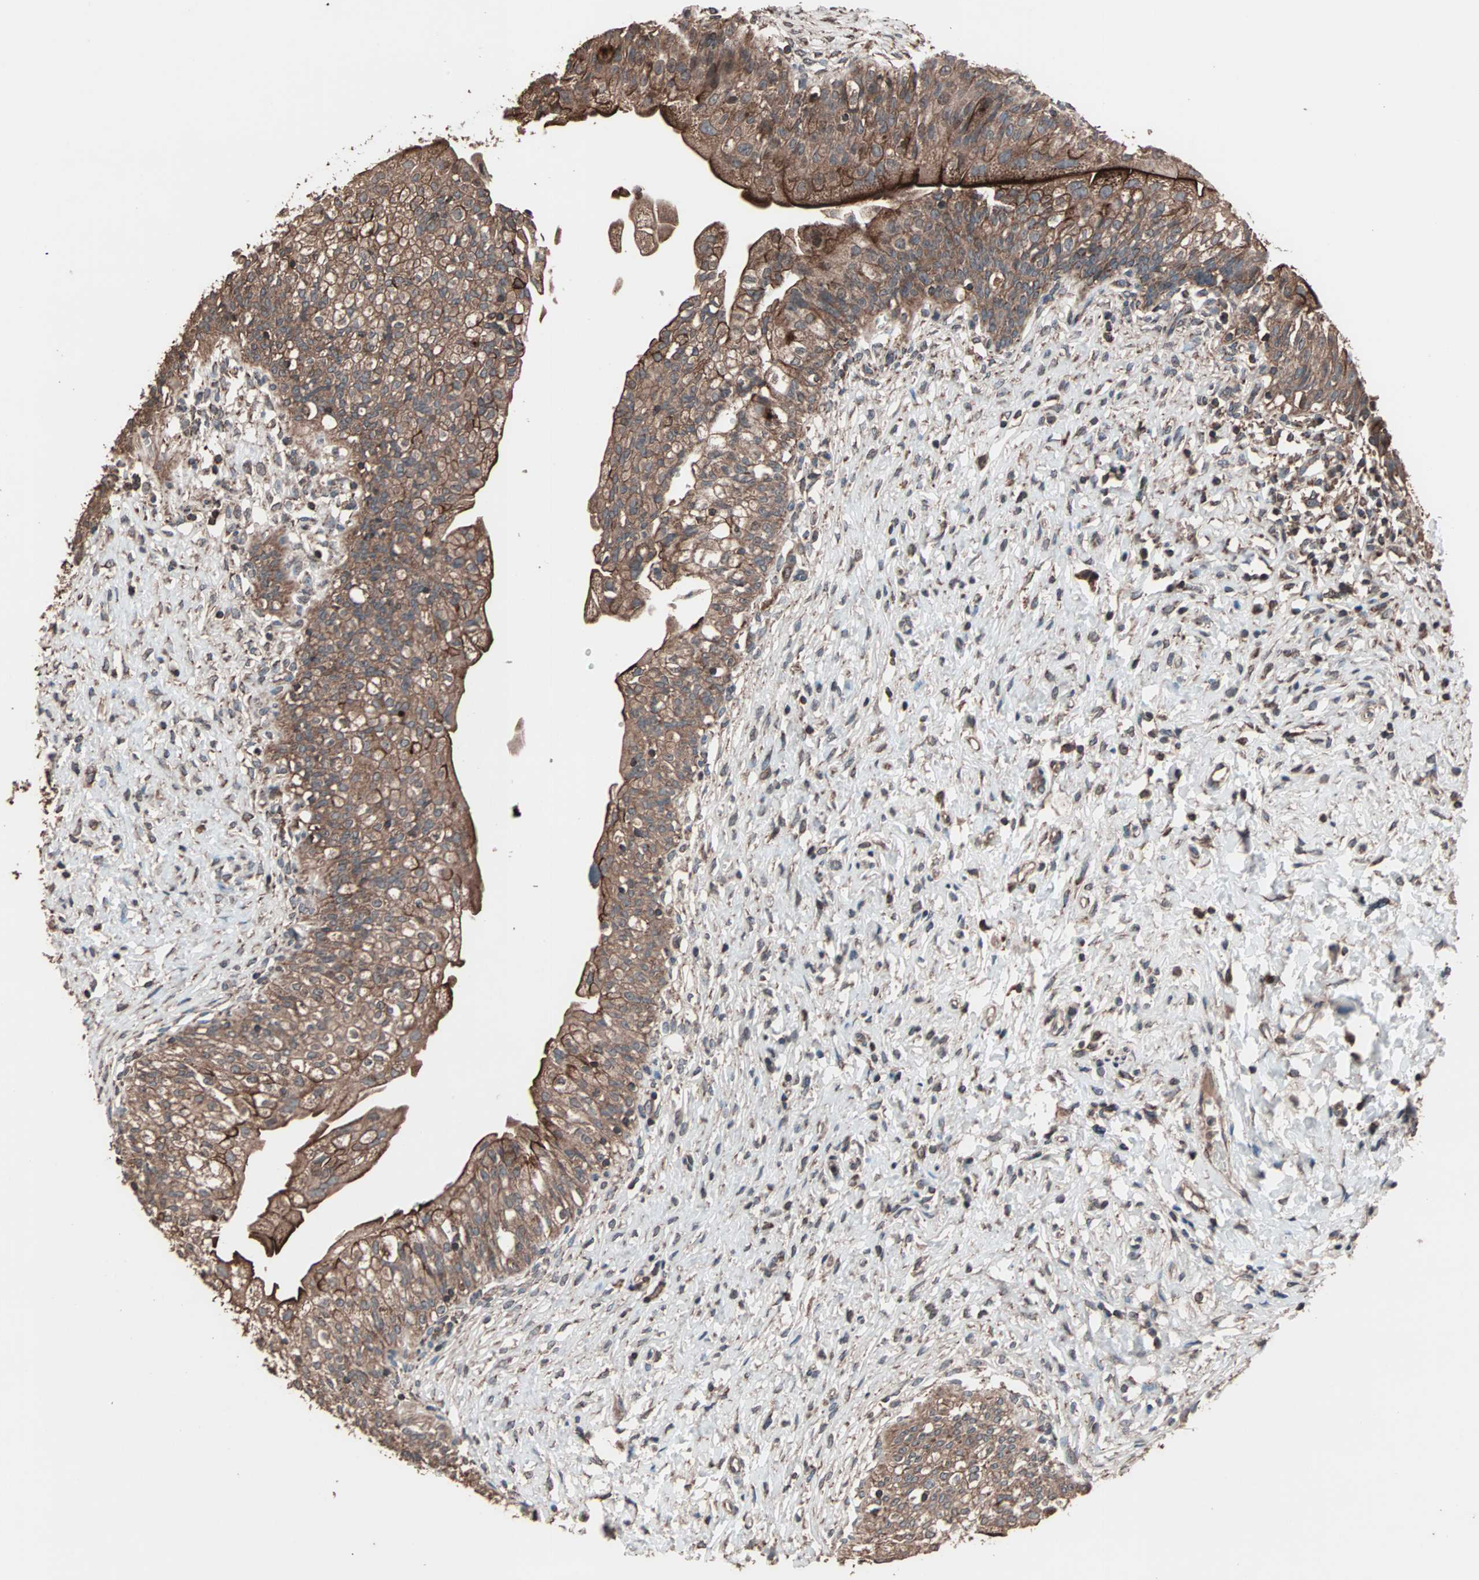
{"staining": {"intensity": "strong", "quantity": ">75%", "location": "cytoplasmic/membranous"}, "tissue": "urinary bladder", "cell_type": "Urothelial cells", "image_type": "normal", "snomed": [{"axis": "morphology", "description": "Normal tissue, NOS"}, {"axis": "morphology", "description": "Inflammation, NOS"}, {"axis": "topography", "description": "Urinary bladder"}], "caption": "A histopathology image of urinary bladder stained for a protein shows strong cytoplasmic/membranous brown staining in urothelial cells. The staining was performed using DAB to visualize the protein expression in brown, while the nuclei were stained in blue with hematoxylin (Magnification: 20x).", "gene": "MRPL2", "patient": {"sex": "female", "age": 80}}